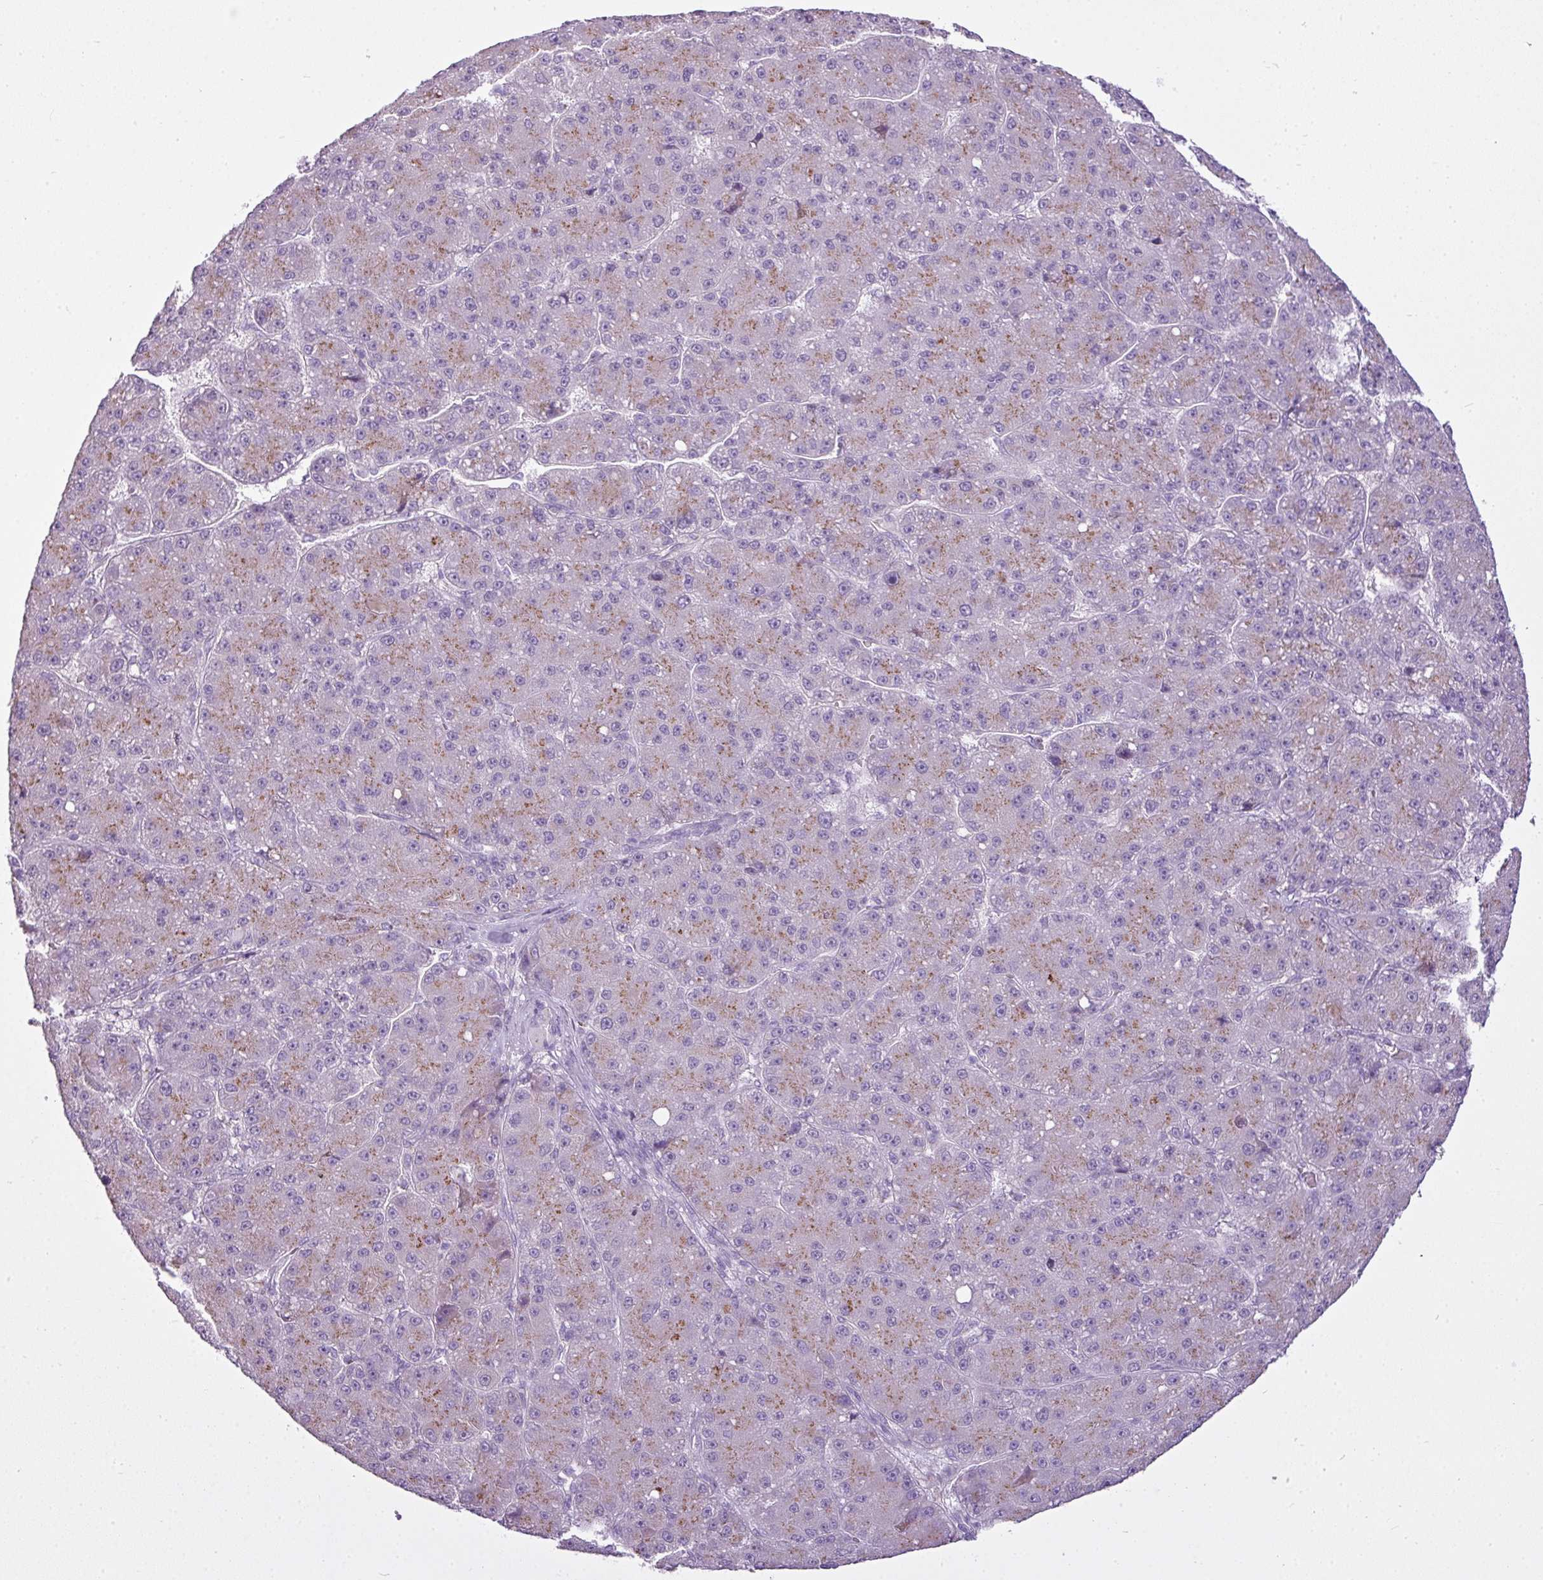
{"staining": {"intensity": "weak", "quantity": "25%-75%", "location": "cytoplasmic/membranous"}, "tissue": "liver cancer", "cell_type": "Tumor cells", "image_type": "cancer", "snomed": [{"axis": "morphology", "description": "Carcinoma, Hepatocellular, NOS"}, {"axis": "topography", "description": "Liver"}], "caption": "Immunohistochemical staining of human liver cancer (hepatocellular carcinoma) shows low levels of weak cytoplasmic/membranous protein positivity in approximately 25%-75% of tumor cells.", "gene": "FAM43A", "patient": {"sex": "male", "age": 67}}